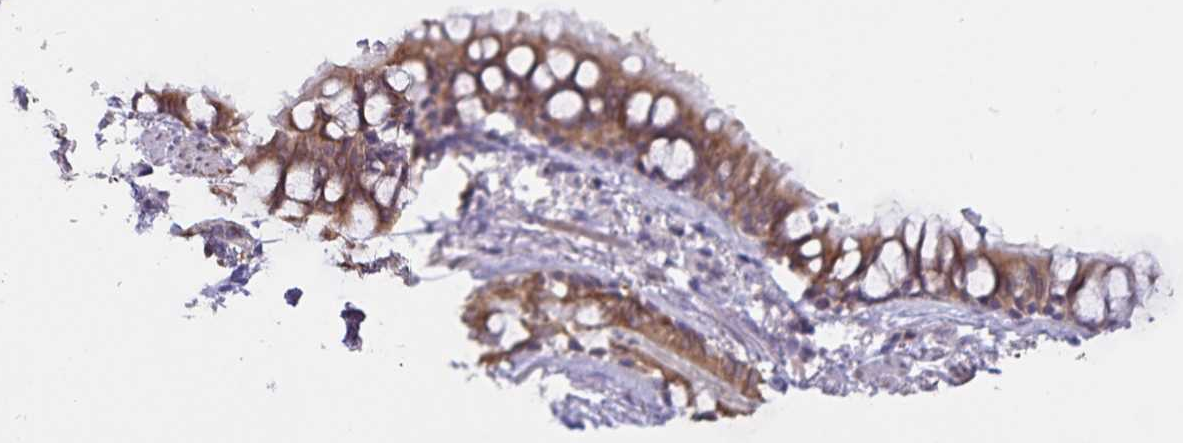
{"staining": {"intensity": "moderate", "quantity": ">75%", "location": "cytoplasmic/membranous"}, "tissue": "bronchus", "cell_type": "Respiratory epithelial cells", "image_type": "normal", "snomed": [{"axis": "morphology", "description": "Normal tissue, NOS"}, {"axis": "topography", "description": "Bronchus"}], "caption": "Protein staining exhibits moderate cytoplasmic/membranous positivity in approximately >75% of respiratory epithelial cells in unremarkable bronchus. (DAB = brown stain, brightfield microscopy at high magnification).", "gene": "ATP2A2", "patient": {"sex": "male", "age": 70}}